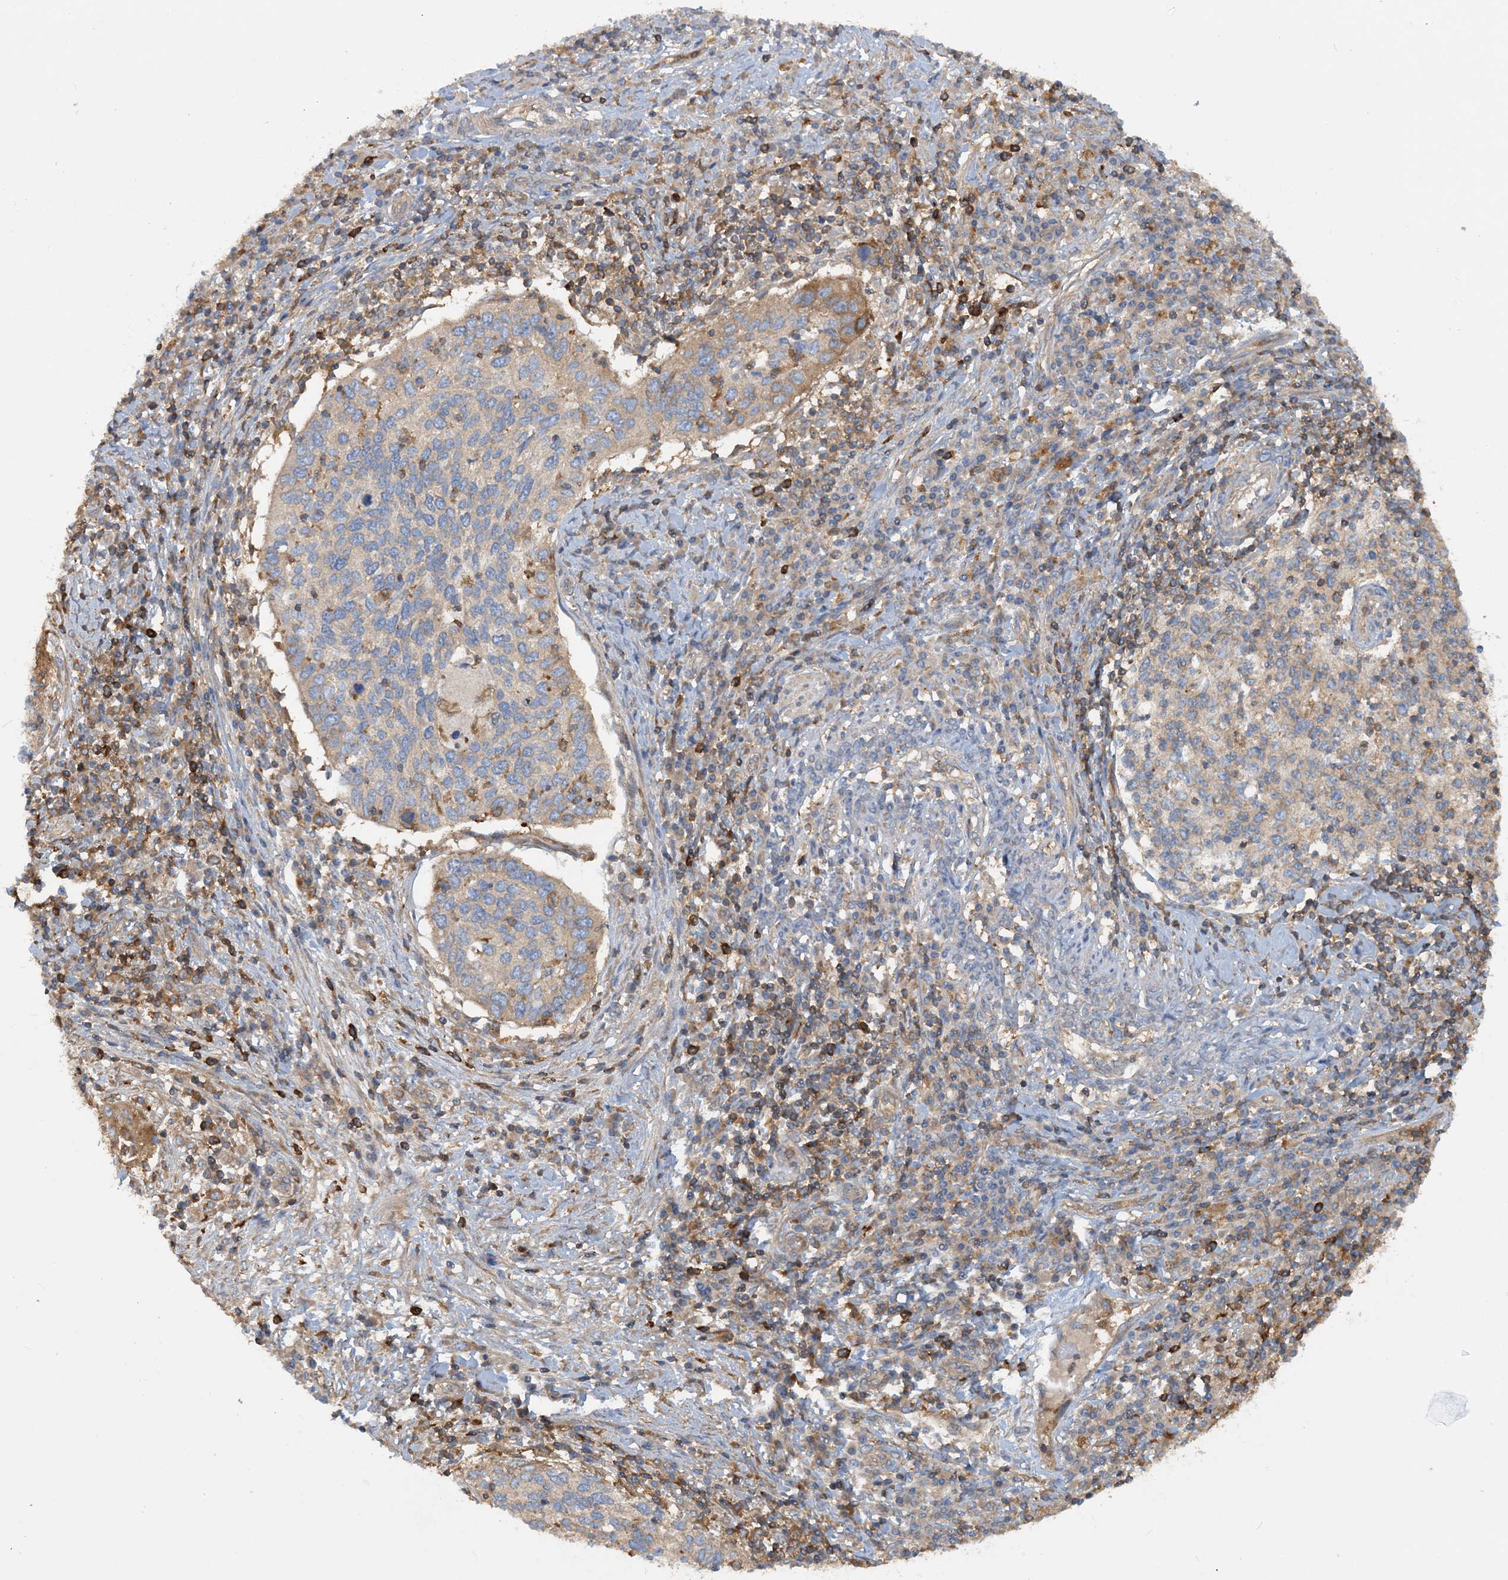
{"staining": {"intensity": "moderate", "quantity": "25%-75%", "location": "cytoplasmic/membranous"}, "tissue": "cervical cancer", "cell_type": "Tumor cells", "image_type": "cancer", "snomed": [{"axis": "morphology", "description": "Squamous cell carcinoma, NOS"}, {"axis": "topography", "description": "Cervix"}], "caption": "Brown immunohistochemical staining in squamous cell carcinoma (cervical) displays moderate cytoplasmic/membranous positivity in about 25%-75% of tumor cells. (DAB IHC, brown staining for protein, blue staining for nuclei).", "gene": "SFMBT2", "patient": {"sex": "female", "age": 38}}